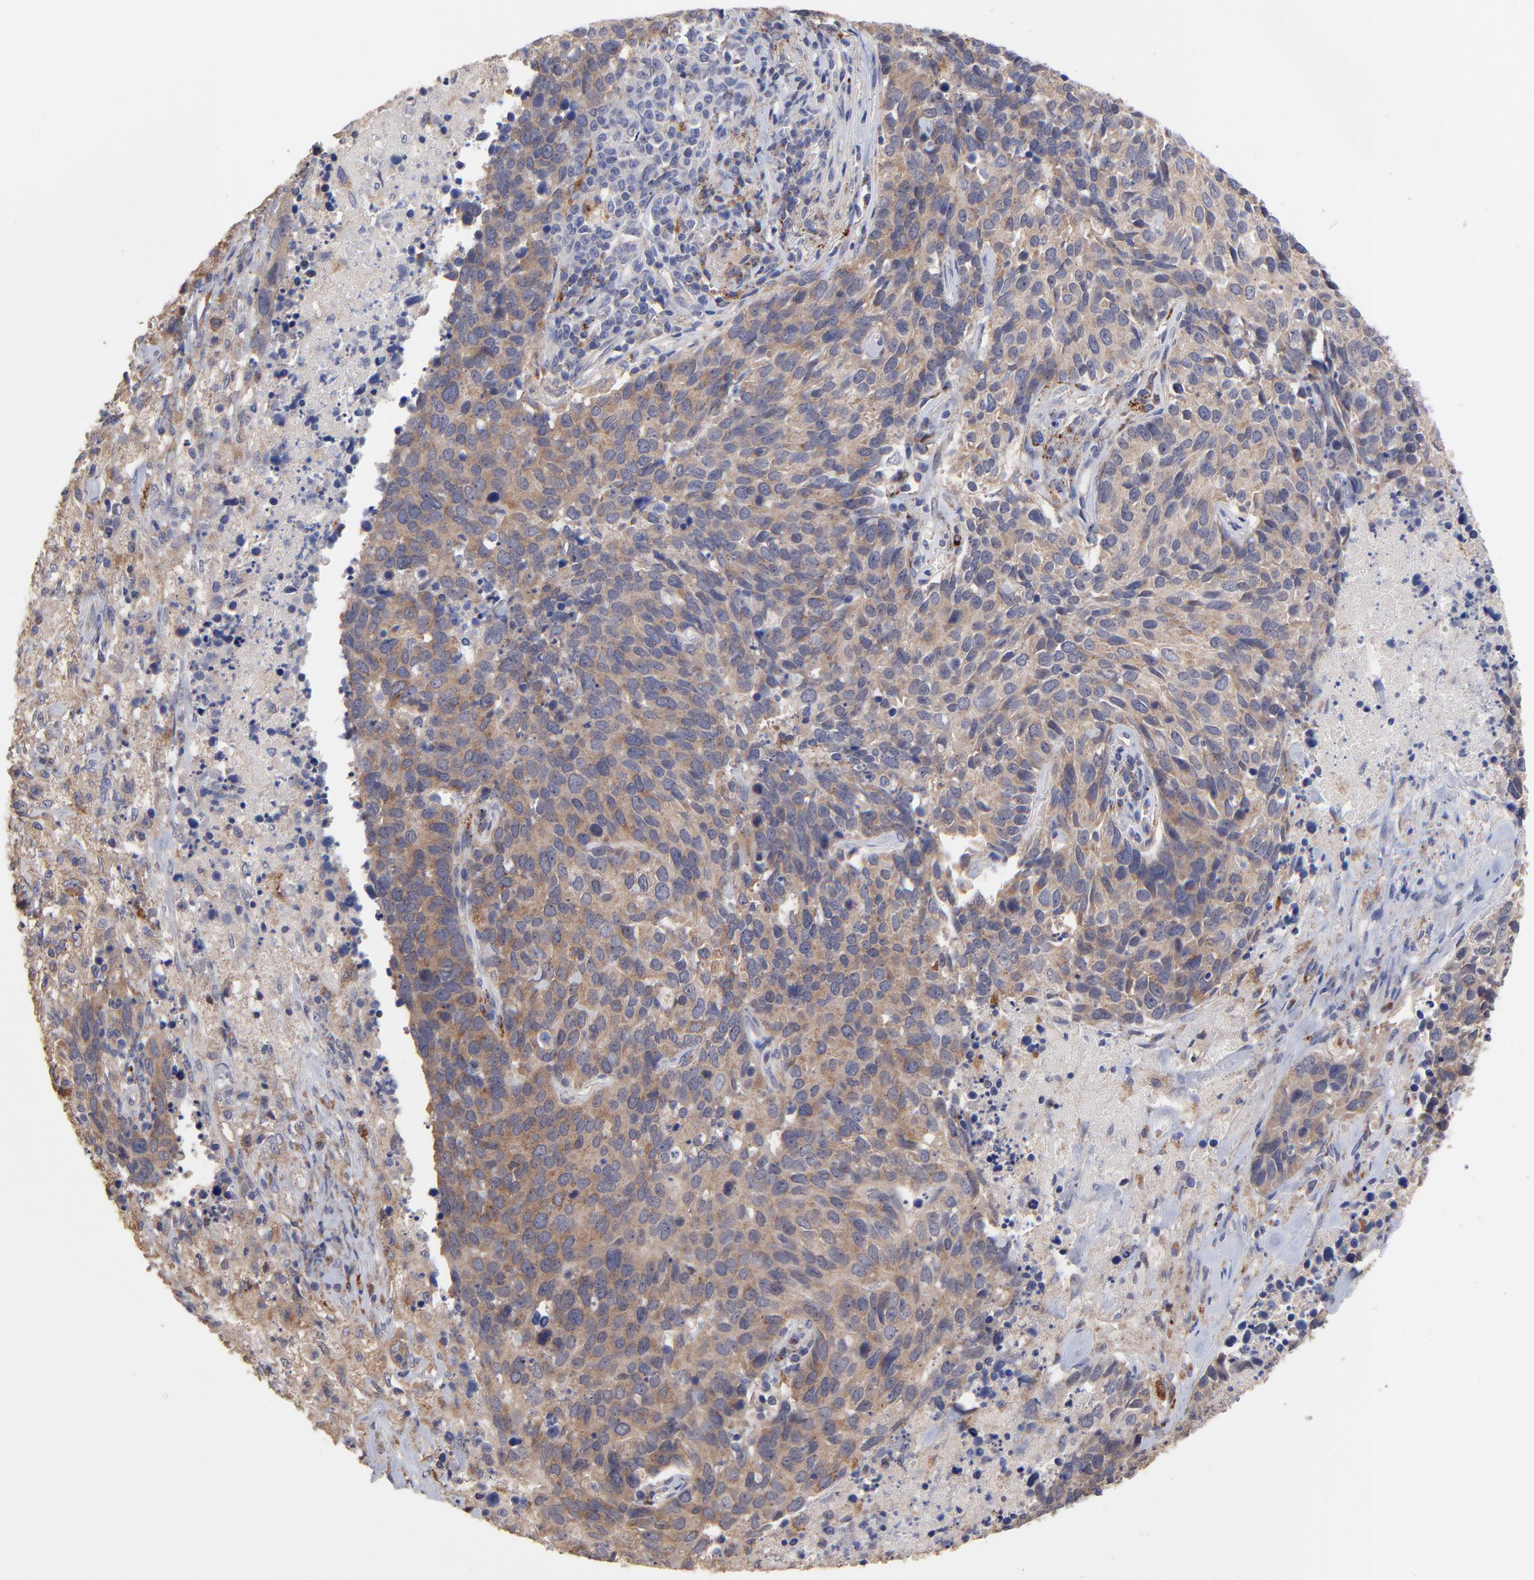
{"staining": {"intensity": "moderate", "quantity": ">75%", "location": "cytoplasmic/membranous"}, "tissue": "lung cancer", "cell_type": "Tumor cells", "image_type": "cancer", "snomed": [{"axis": "morphology", "description": "Neoplasm, malignant, NOS"}, {"axis": "topography", "description": "Lung"}], "caption": "Human neoplasm (malignant) (lung) stained for a protein (brown) reveals moderate cytoplasmic/membranous positive positivity in approximately >75% of tumor cells.", "gene": "PDE4B", "patient": {"sex": "female", "age": 76}}